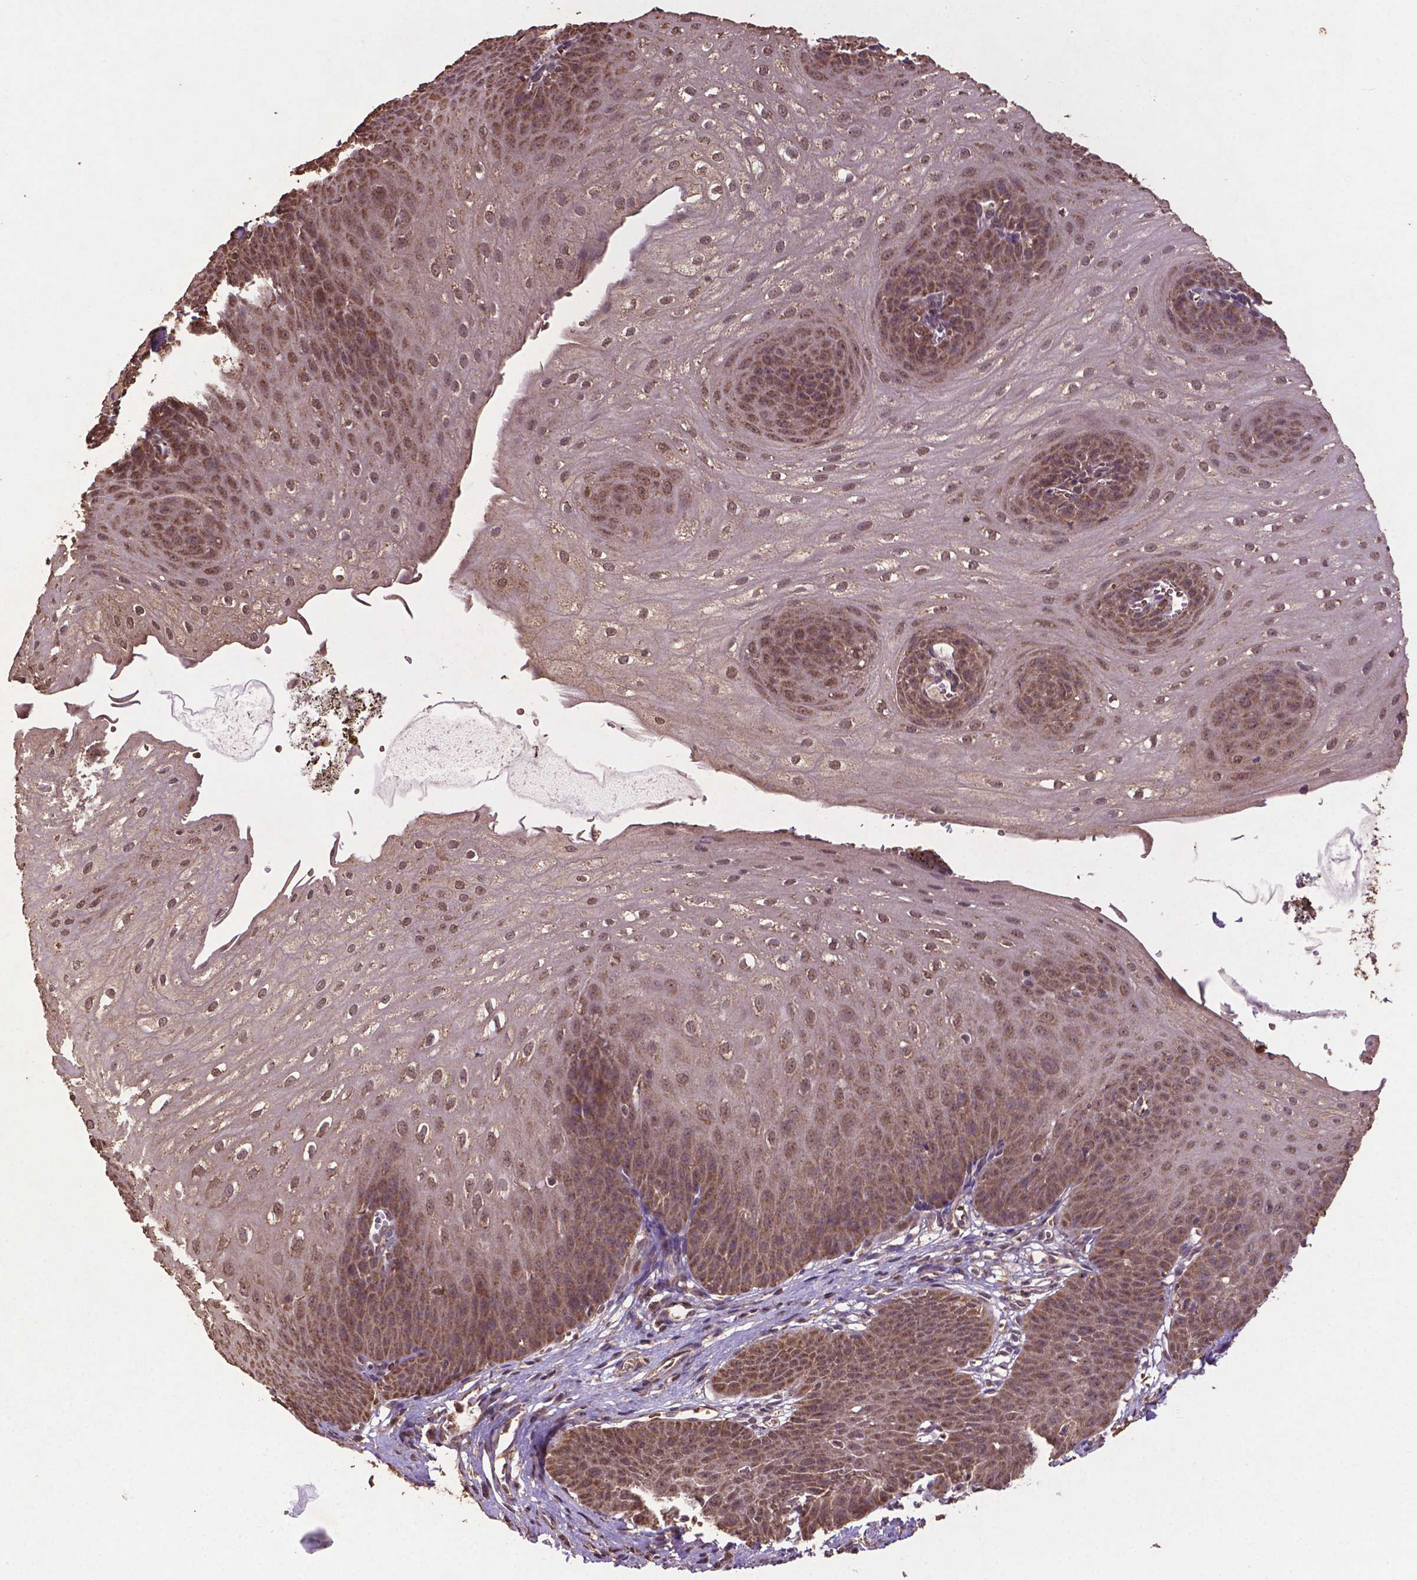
{"staining": {"intensity": "moderate", "quantity": ">75%", "location": "cytoplasmic/membranous,nuclear"}, "tissue": "esophagus", "cell_type": "Squamous epithelial cells", "image_type": "normal", "snomed": [{"axis": "morphology", "description": "Normal tissue, NOS"}, {"axis": "topography", "description": "Esophagus"}], "caption": "This image demonstrates normal esophagus stained with immunohistochemistry to label a protein in brown. The cytoplasmic/membranous,nuclear of squamous epithelial cells show moderate positivity for the protein. Nuclei are counter-stained blue.", "gene": "DCAF1", "patient": {"sex": "male", "age": 71}}